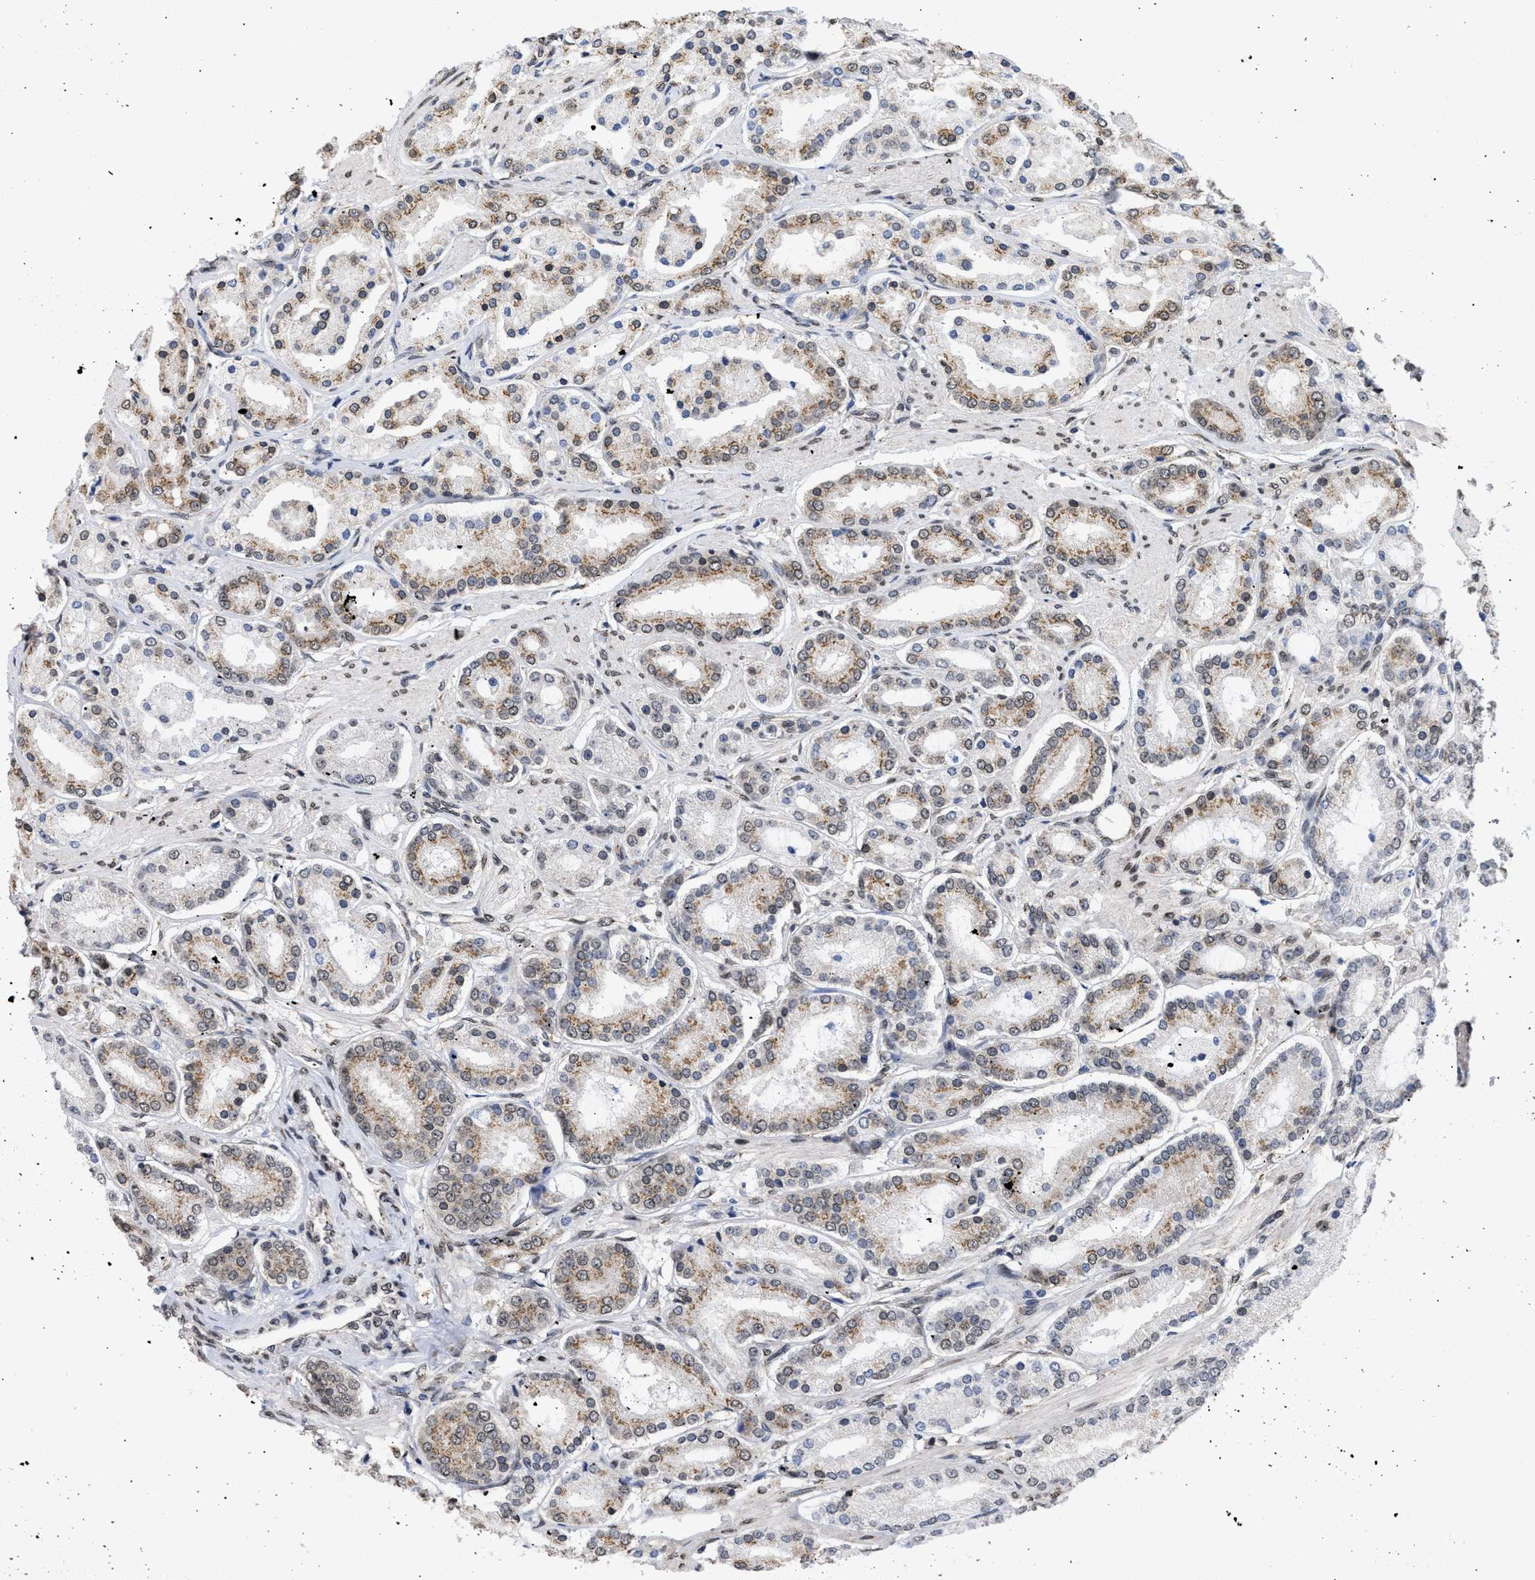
{"staining": {"intensity": "moderate", "quantity": "25%-75%", "location": "cytoplasmic/membranous"}, "tissue": "prostate cancer", "cell_type": "Tumor cells", "image_type": "cancer", "snomed": [{"axis": "morphology", "description": "Adenocarcinoma, Low grade"}, {"axis": "topography", "description": "Prostate"}], "caption": "This image shows IHC staining of prostate cancer, with medium moderate cytoplasmic/membranous positivity in approximately 25%-75% of tumor cells.", "gene": "NUP35", "patient": {"sex": "male", "age": 63}}